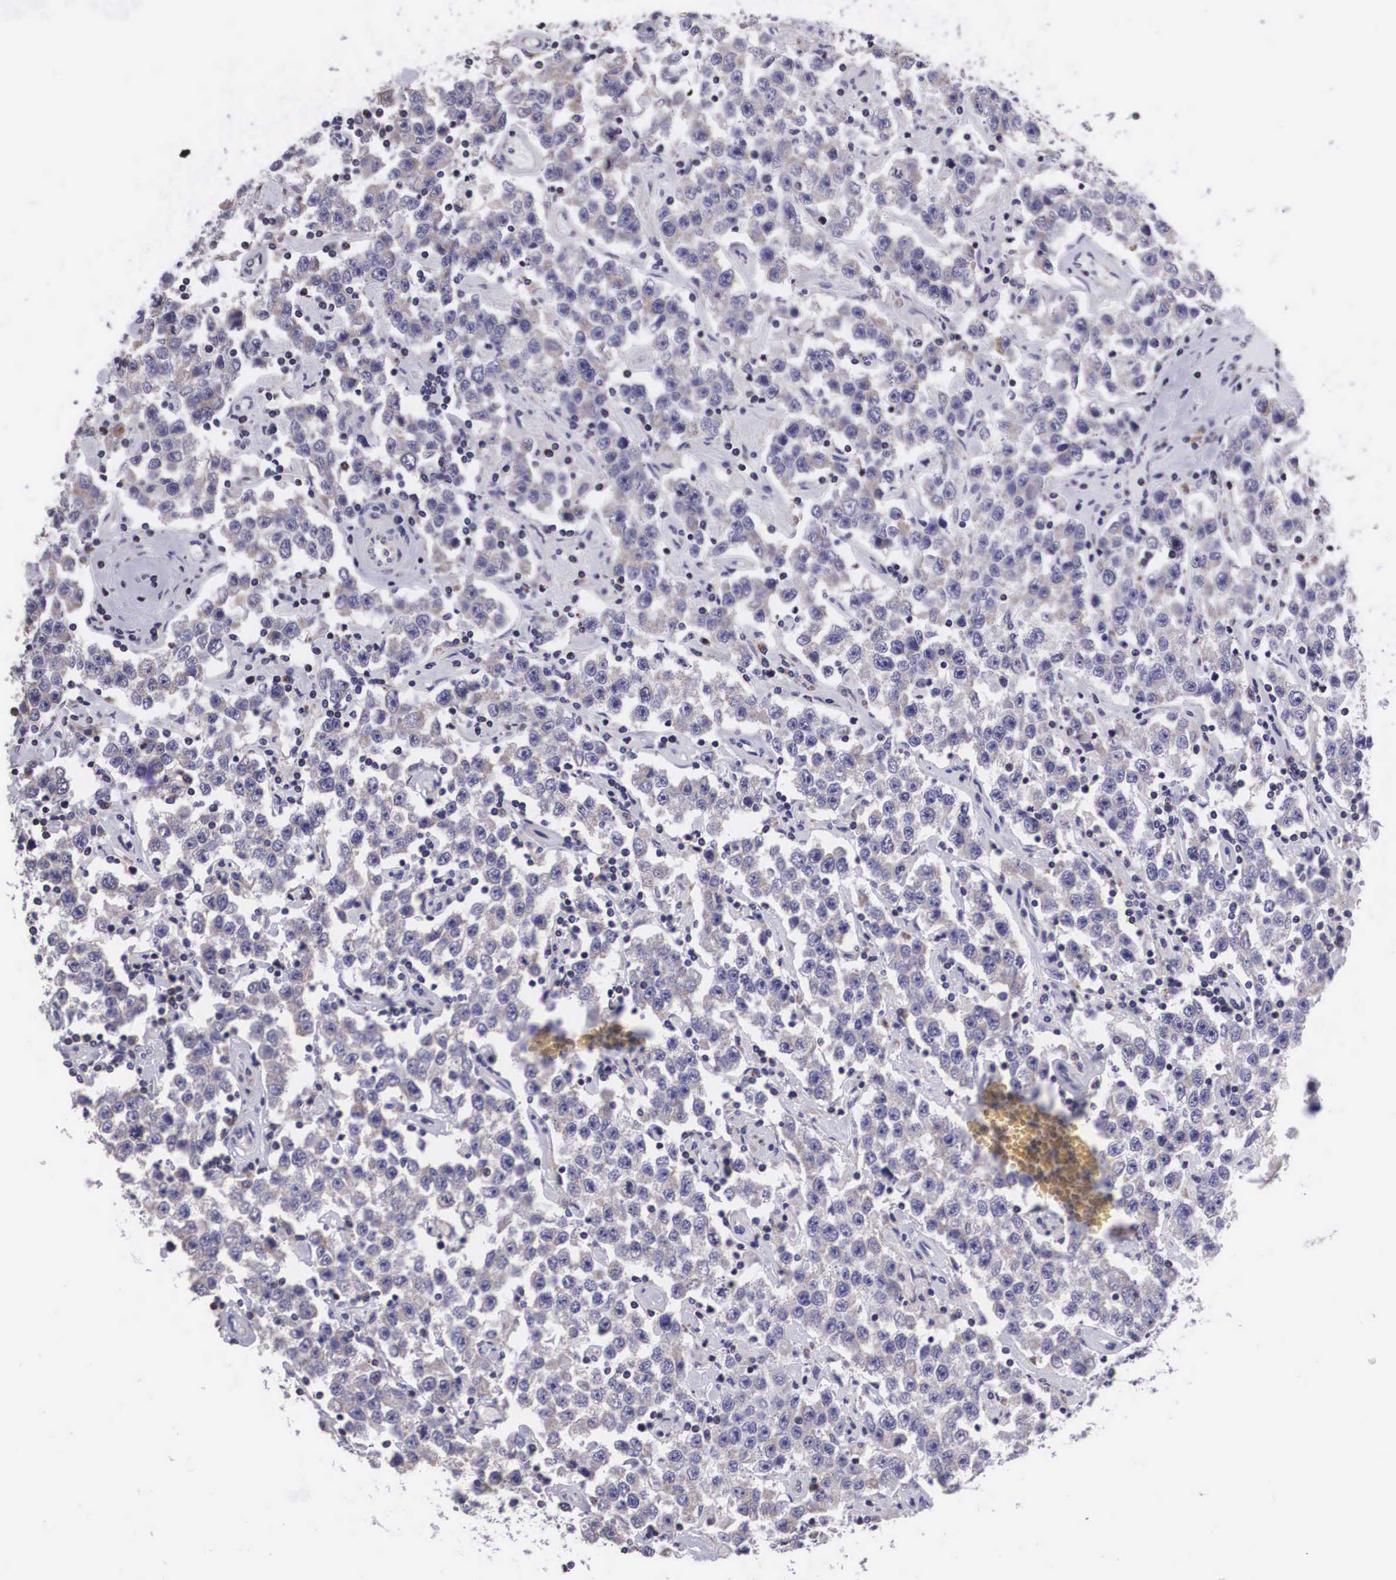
{"staining": {"intensity": "negative", "quantity": "none", "location": "none"}, "tissue": "testis cancer", "cell_type": "Tumor cells", "image_type": "cancer", "snomed": [{"axis": "morphology", "description": "Seminoma, NOS"}, {"axis": "topography", "description": "Testis"}], "caption": "A histopathology image of human testis seminoma is negative for staining in tumor cells. (IHC, brightfield microscopy, high magnification).", "gene": "ARG2", "patient": {"sex": "male", "age": 52}}